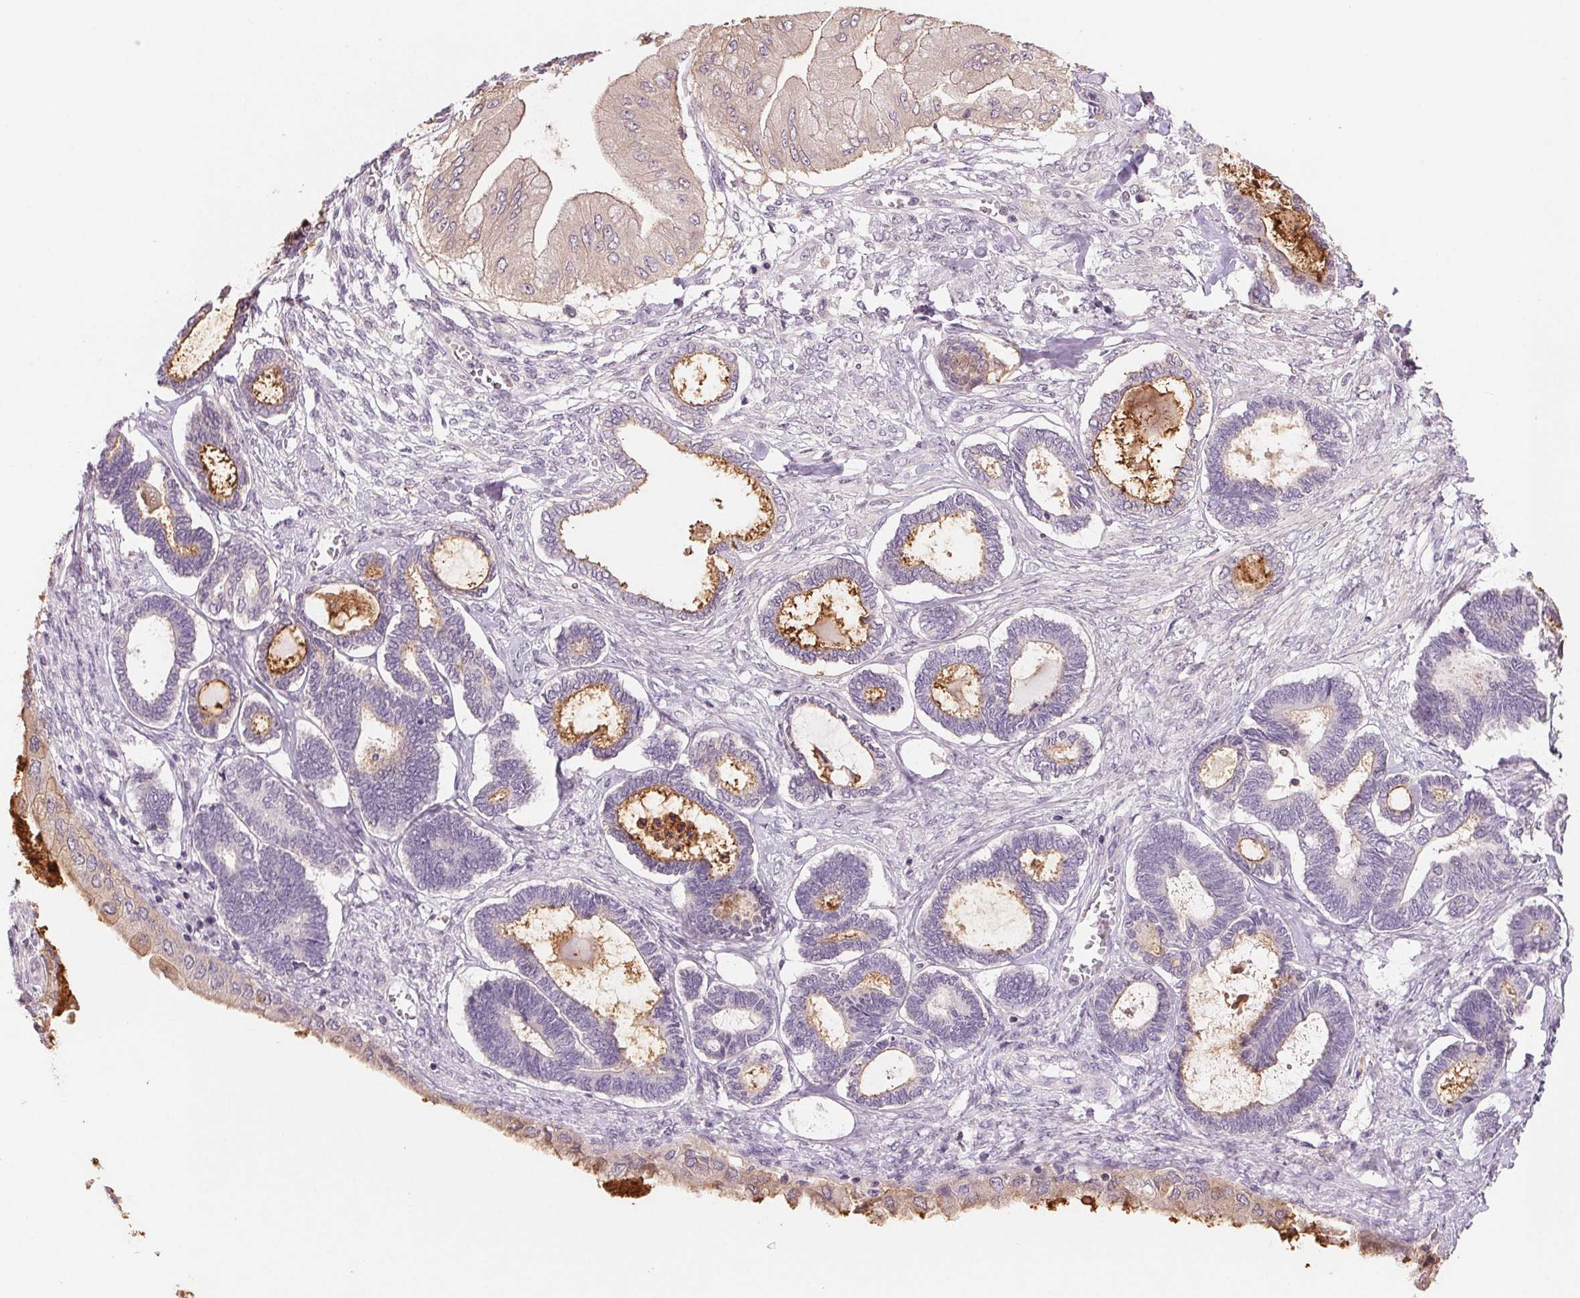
{"staining": {"intensity": "moderate", "quantity": "<25%", "location": "cytoplasmic/membranous"}, "tissue": "ovarian cancer", "cell_type": "Tumor cells", "image_type": "cancer", "snomed": [{"axis": "morphology", "description": "Carcinoma, endometroid"}, {"axis": "topography", "description": "Ovary"}], "caption": "This micrograph exhibits IHC staining of endometroid carcinoma (ovarian), with low moderate cytoplasmic/membranous staining in approximately <25% of tumor cells.", "gene": "VTCN1", "patient": {"sex": "female", "age": 70}}